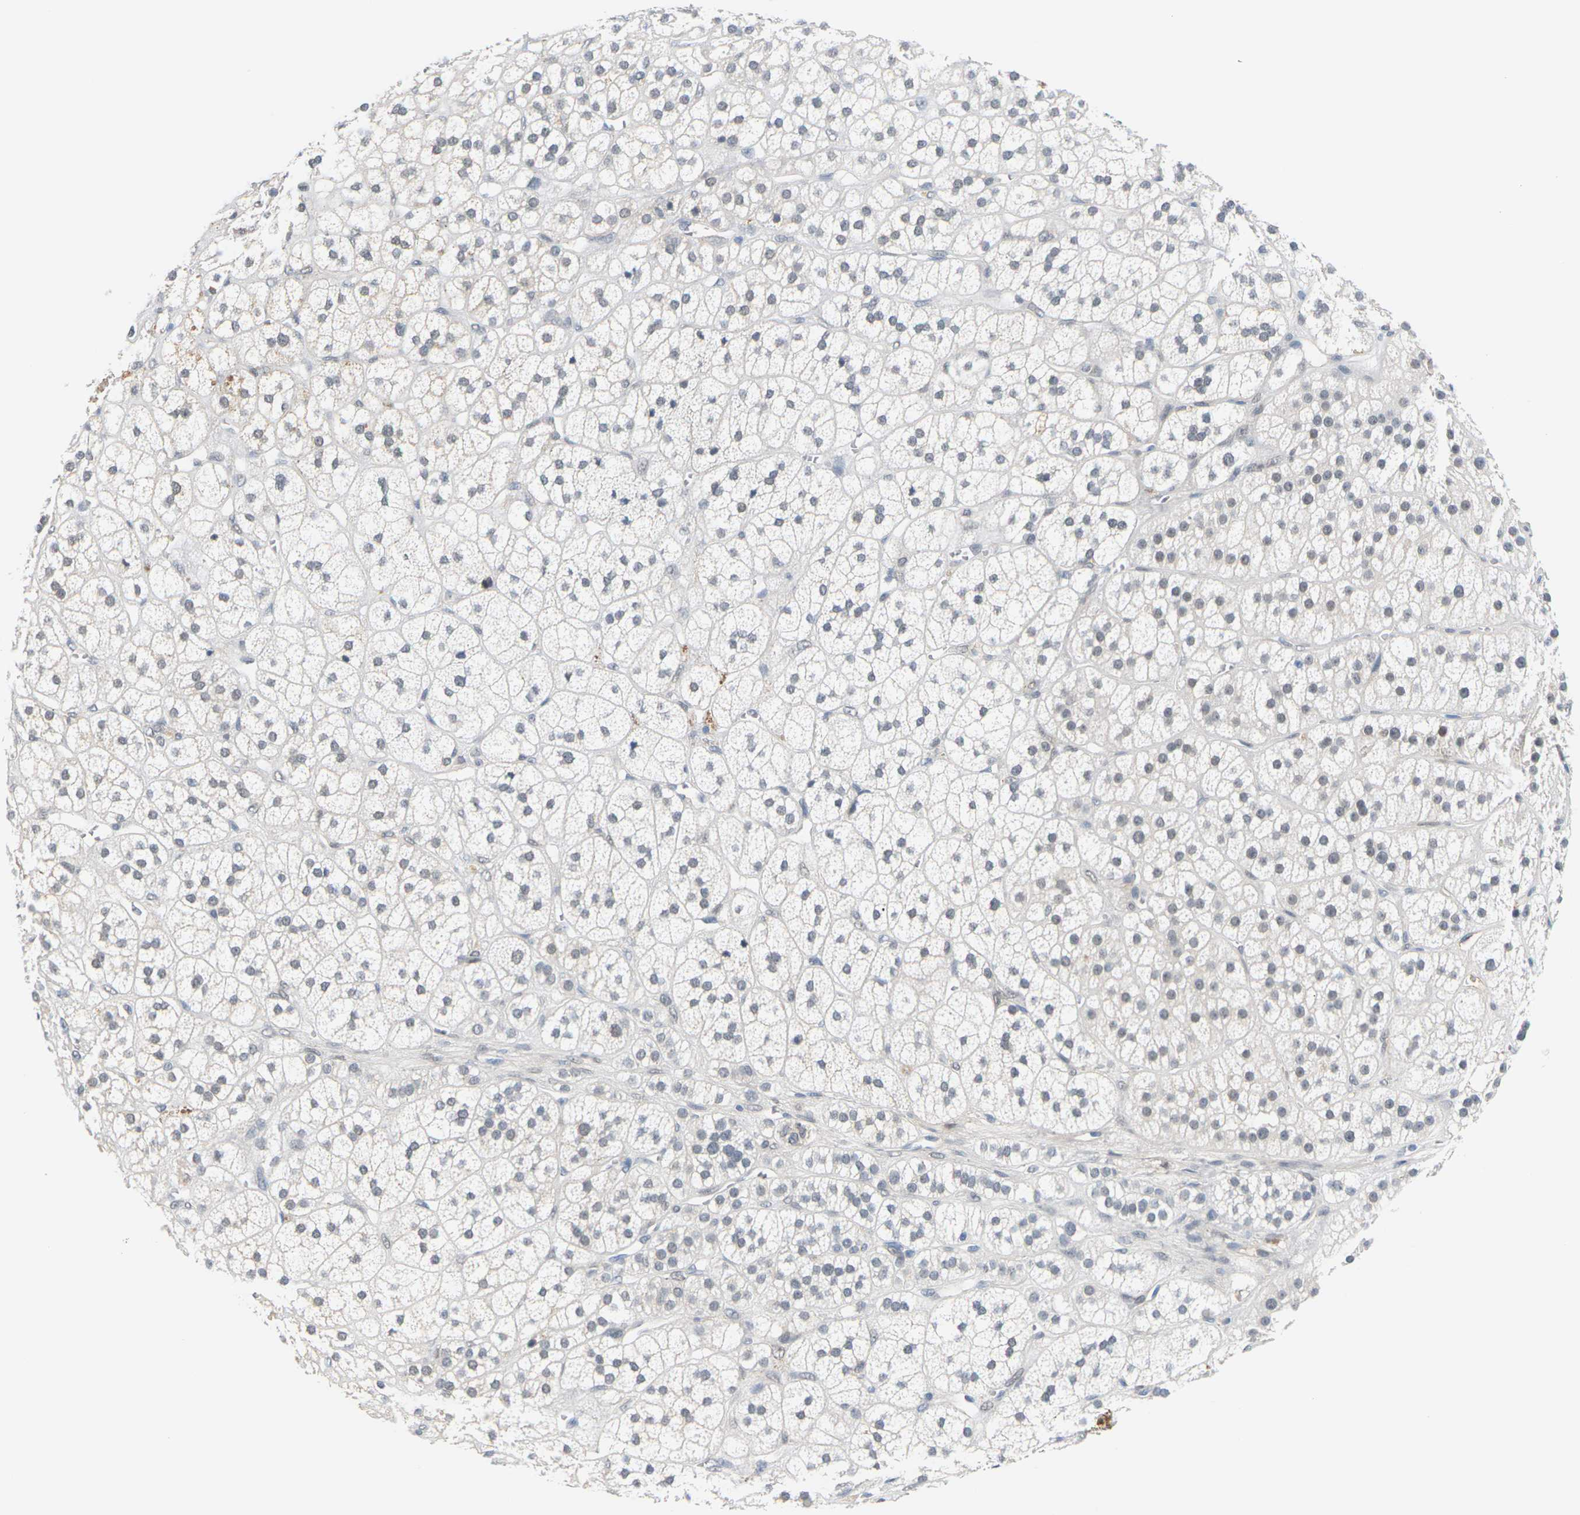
{"staining": {"intensity": "moderate", "quantity": "<25%", "location": "nuclear"}, "tissue": "adrenal gland", "cell_type": "Glandular cells", "image_type": "normal", "snomed": [{"axis": "morphology", "description": "Normal tissue, NOS"}, {"axis": "topography", "description": "Adrenal gland"}], "caption": "About <25% of glandular cells in normal adrenal gland exhibit moderate nuclear protein expression as visualized by brown immunohistochemical staining.", "gene": "PKP2", "patient": {"sex": "male", "age": 56}}